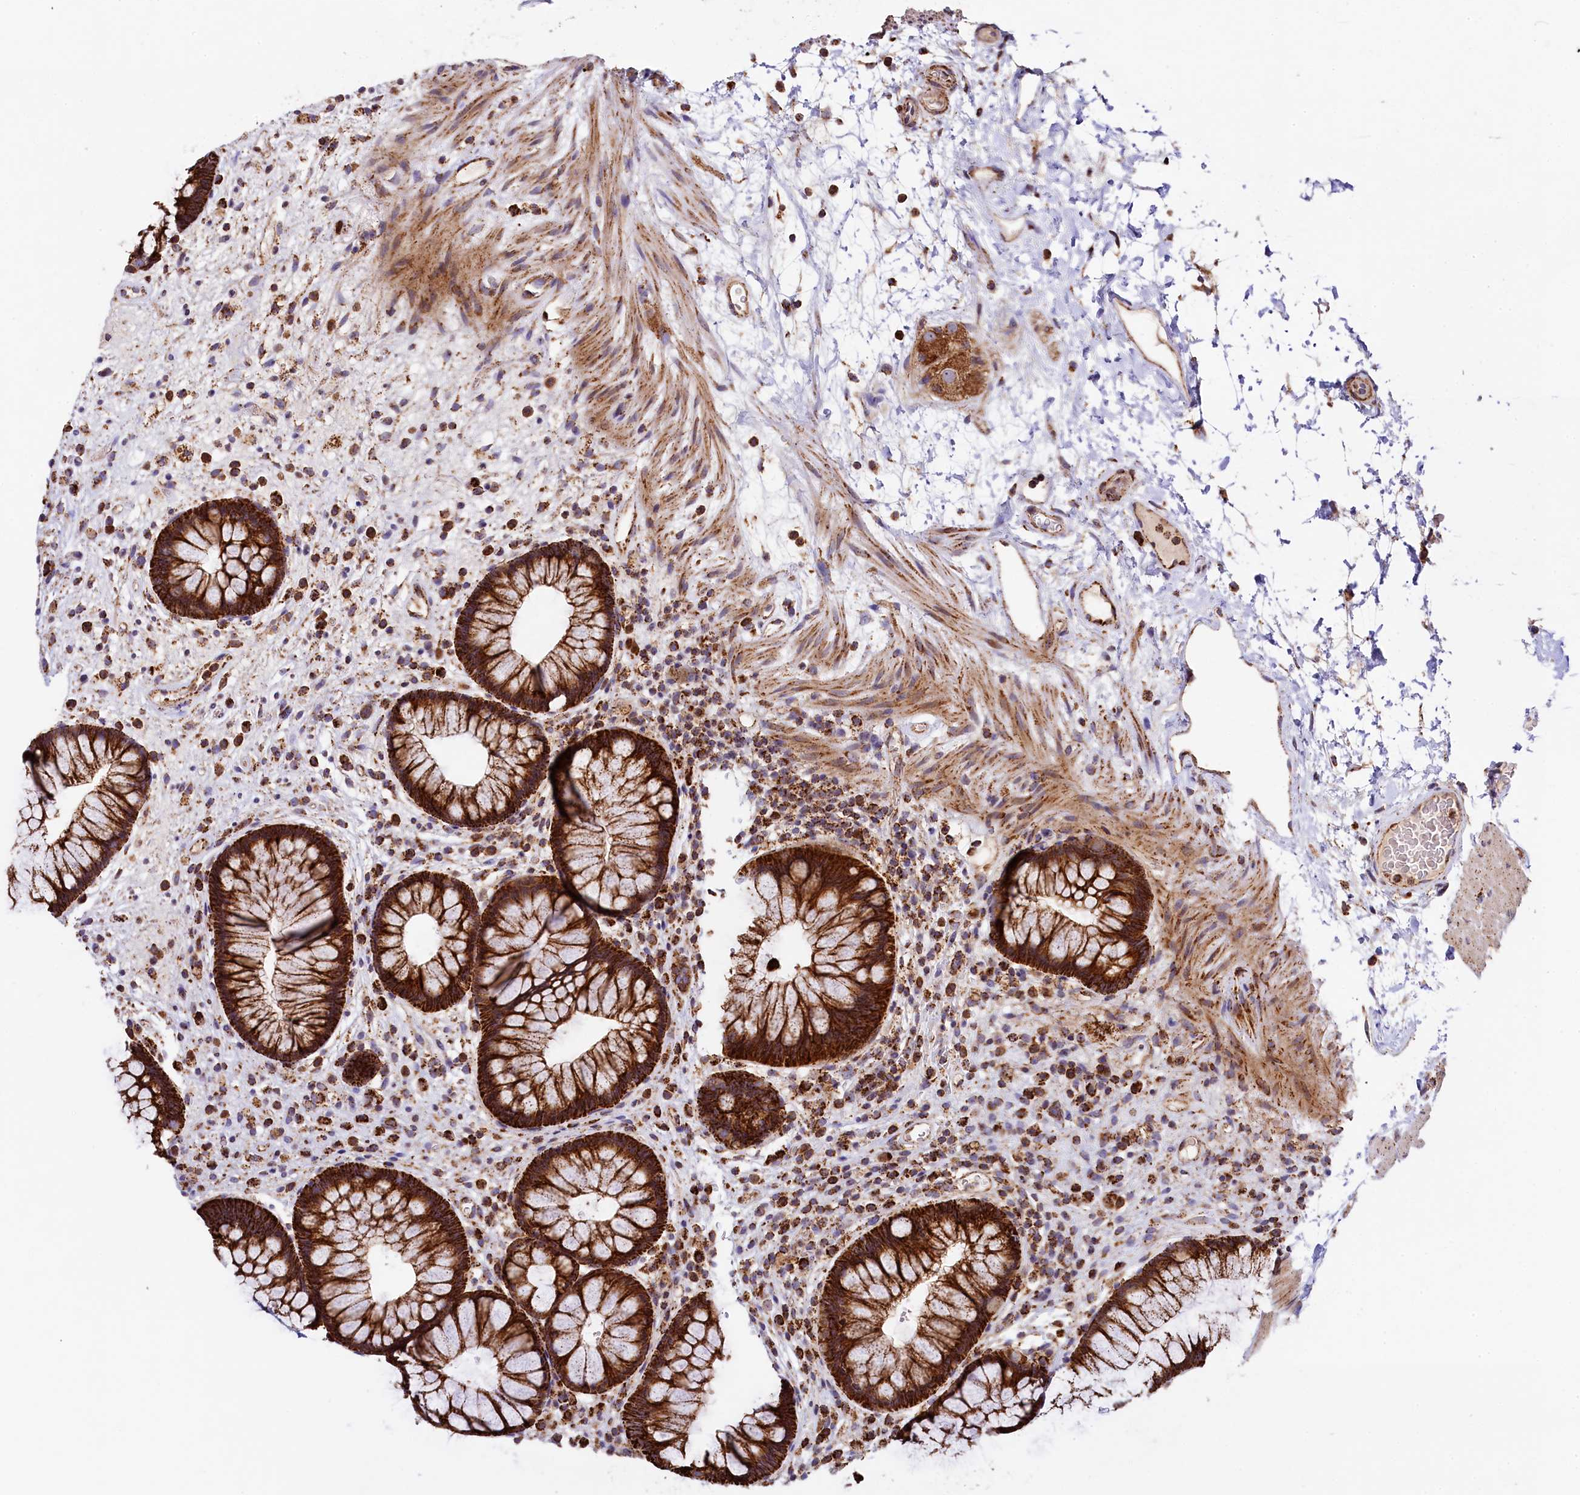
{"staining": {"intensity": "strong", "quantity": ">75%", "location": "cytoplasmic/membranous"}, "tissue": "rectum", "cell_type": "Glandular cells", "image_type": "normal", "snomed": [{"axis": "morphology", "description": "Normal tissue, NOS"}, {"axis": "topography", "description": "Rectum"}], "caption": "The histopathology image displays staining of unremarkable rectum, revealing strong cytoplasmic/membranous protein staining (brown color) within glandular cells. Ihc stains the protein of interest in brown and the nuclei are stained blue.", "gene": "CLYBL", "patient": {"sex": "male", "age": 51}}